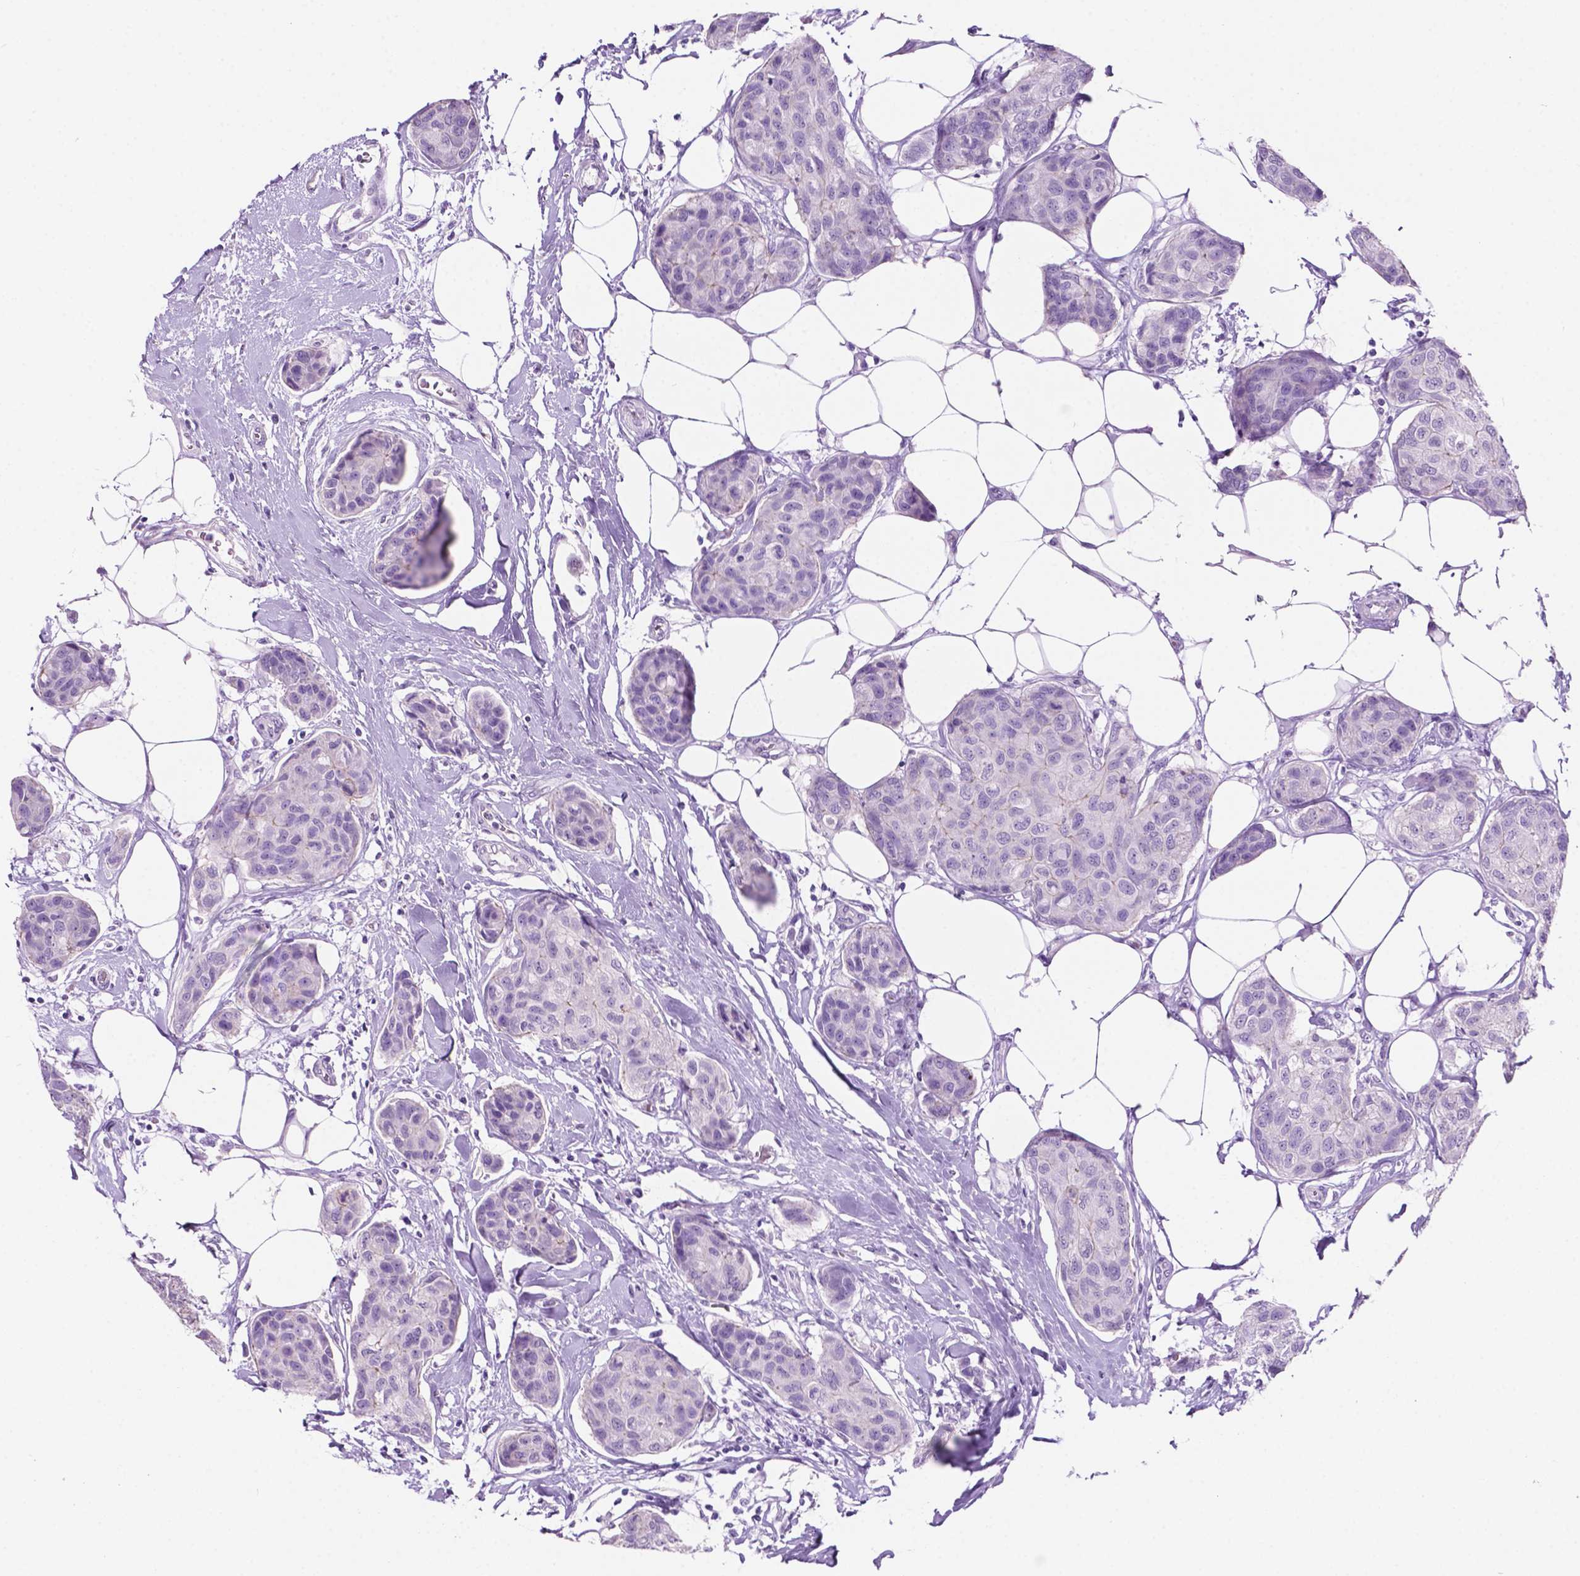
{"staining": {"intensity": "negative", "quantity": "none", "location": "none"}, "tissue": "breast cancer", "cell_type": "Tumor cells", "image_type": "cancer", "snomed": [{"axis": "morphology", "description": "Duct carcinoma"}, {"axis": "topography", "description": "Breast"}], "caption": "Immunohistochemistry (IHC) of breast cancer exhibits no staining in tumor cells.", "gene": "PHGR1", "patient": {"sex": "female", "age": 80}}